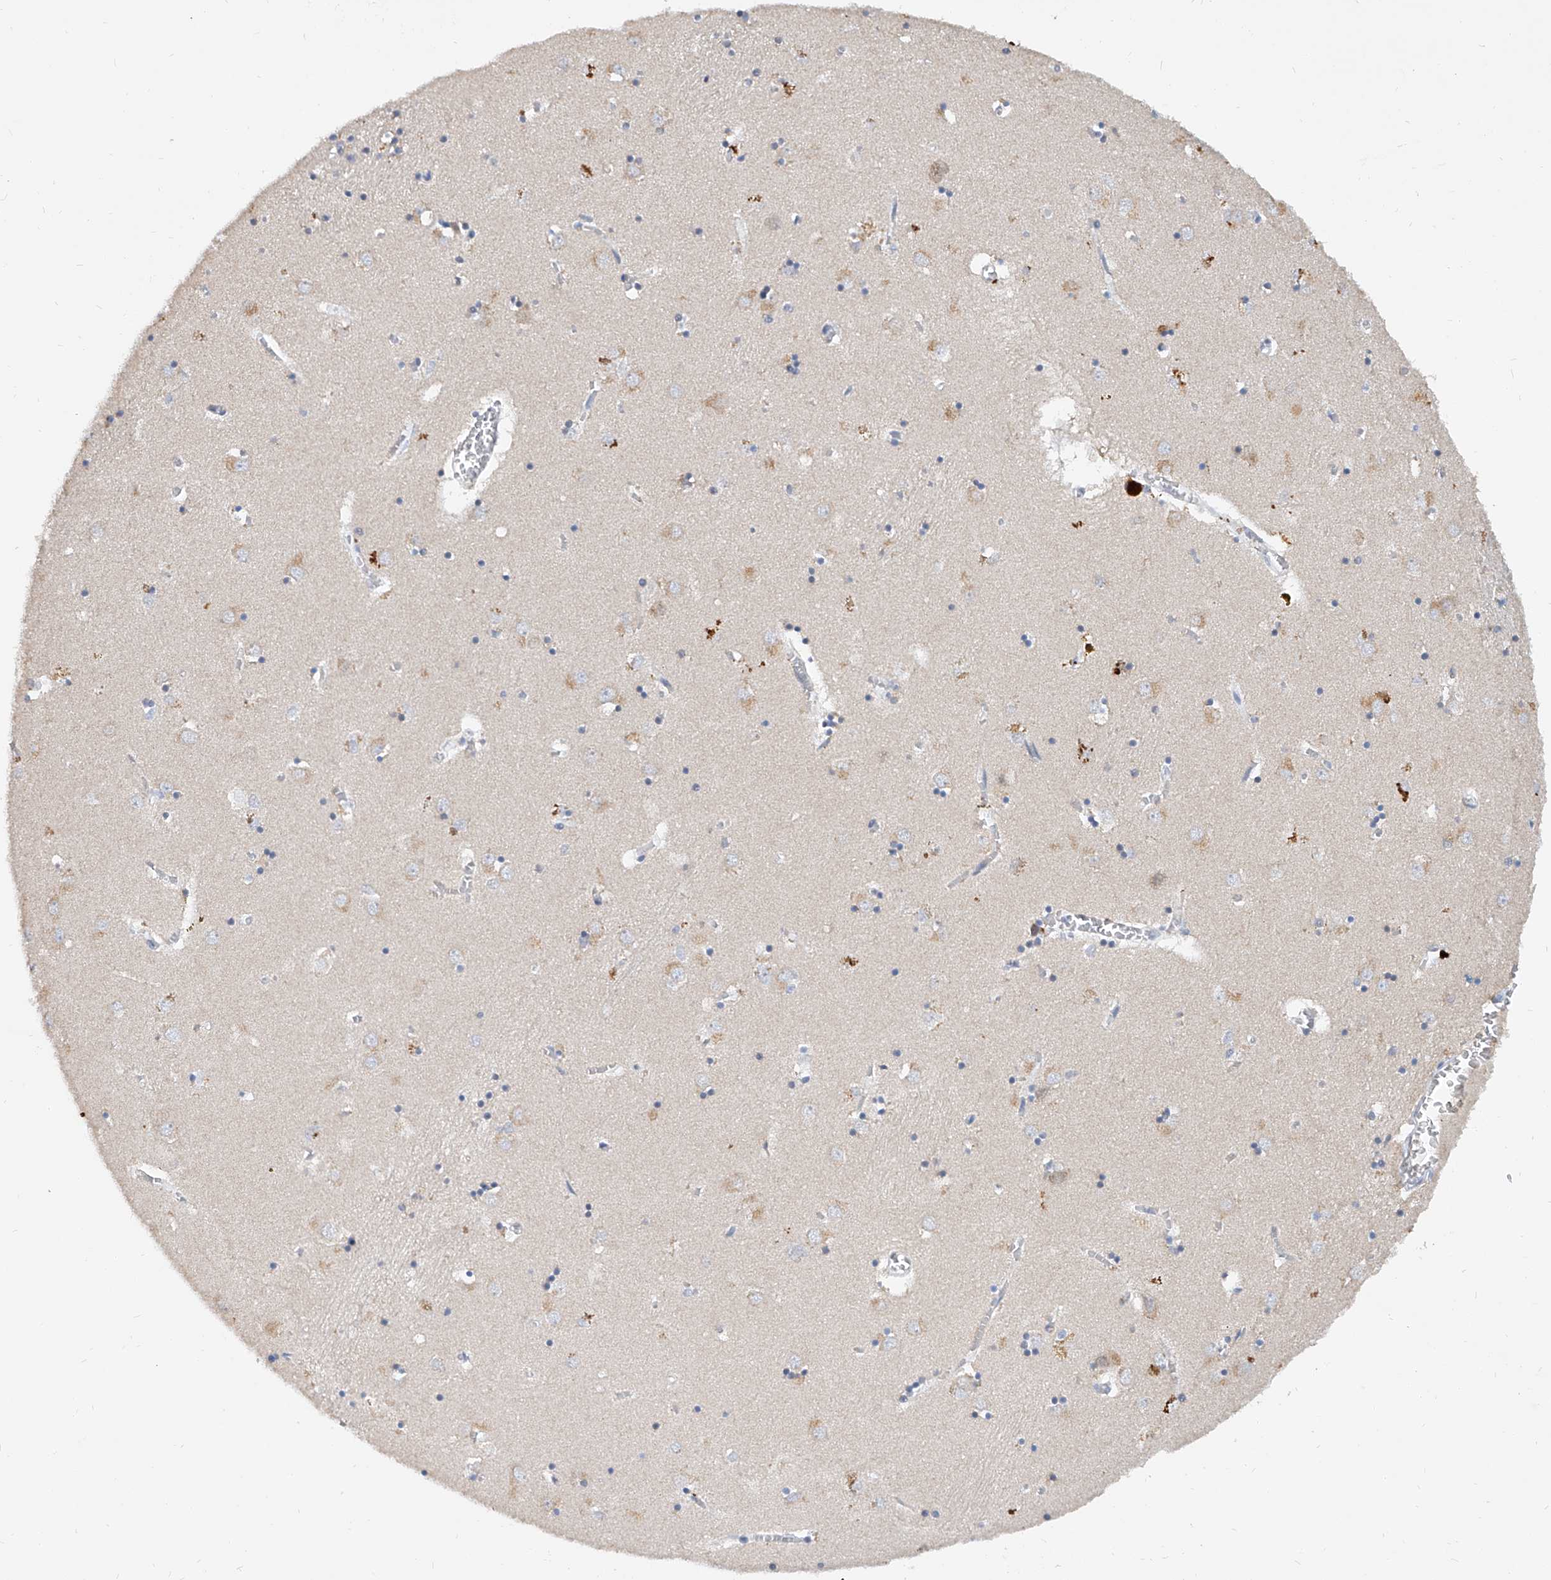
{"staining": {"intensity": "negative", "quantity": "none", "location": "none"}, "tissue": "caudate", "cell_type": "Glial cells", "image_type": "normal", "snomed": [{"axis": "morphology", "description": "Normal tissue, NOS"}, {"axis": "topography", "description": "Lateral ventricle wall"}], "caption": "There is no significant staining in glial cells of caudate. (DAB IHC with hematoxylin counter stain).", "gene": "CARMIL3", "patient": {"sex": "male", "age": 70}}